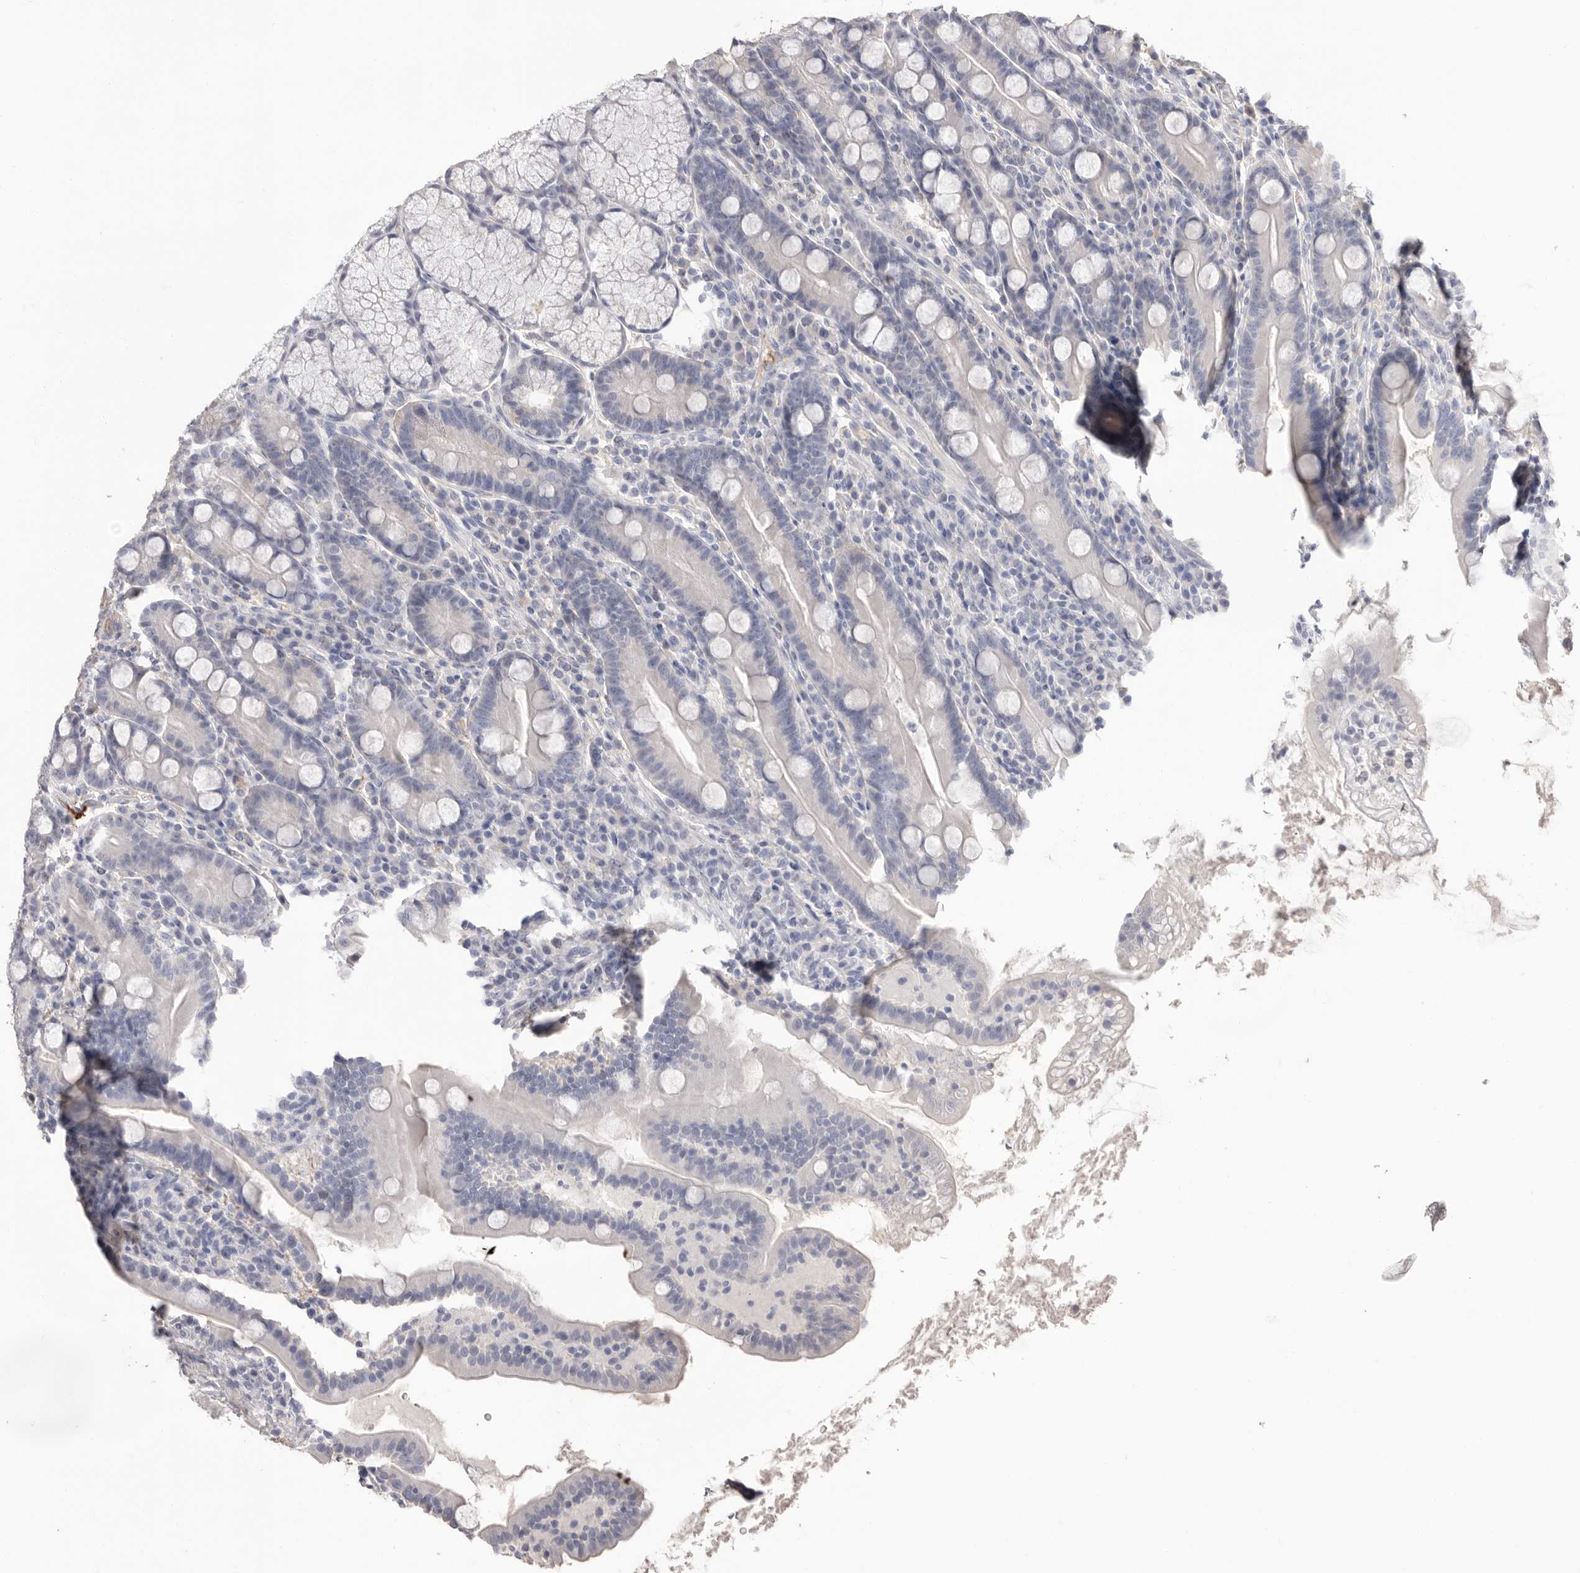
{"staining": {"intensity": "negative", "quantity": "none", "location": "none"}, "tissue": "duodenum", "cell_type": "Glandular cells", "image_type": "normal", "snomed": [{"axis": "morphology", "description": "Normal tissue, NOS"}, {"axis": "topography", "description": "Duodenum"}], "caption": "The histopathology image demonstrates no significant expression in glandular cells of duodenum. (Brightfield microscopy of DAB immunohistochemistry (IHC) at high magnification).", "gene": "APOA2", "patient": {"sex": "male", "age": 35}}